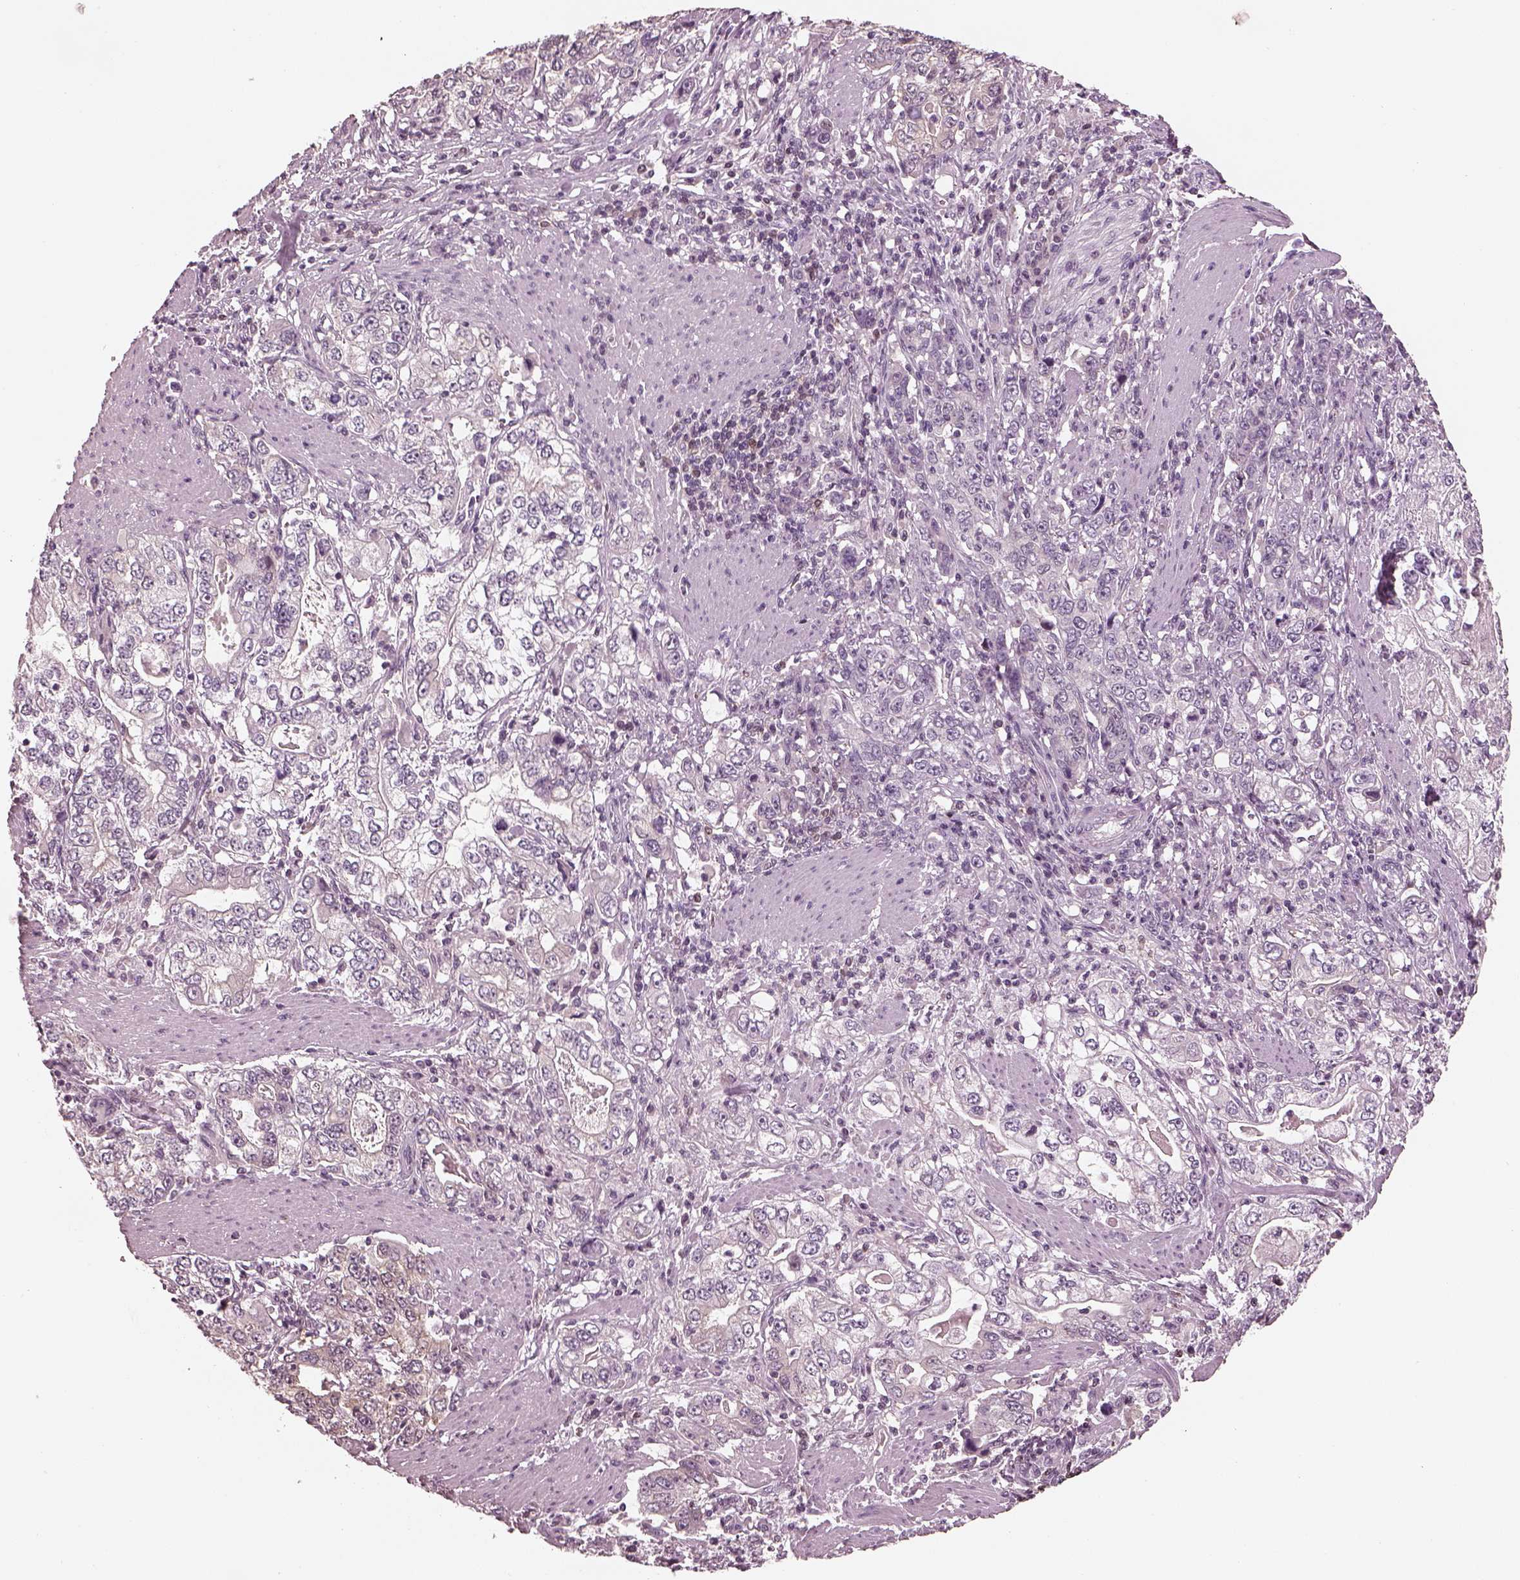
{"staining": {"intensity": "negative", "quantity": "none", "location": "none"}, "tissue": "stomach cancer", "cell_type": "Tumor cells", "image_type": "cancer", "snomed": [{"axis": "morphology", "description": "Adenocarcinoma, NOS"}, {"axis": "topography", "description": "Stomach, lower"}], "caption": "This is a photomicrograph of immunohistochemistry (IHC) staining of stomach cancer, which shows no expression in tumor cells.", "gene": "EGR4", "patient": {"sex": "female", "age": 72}}